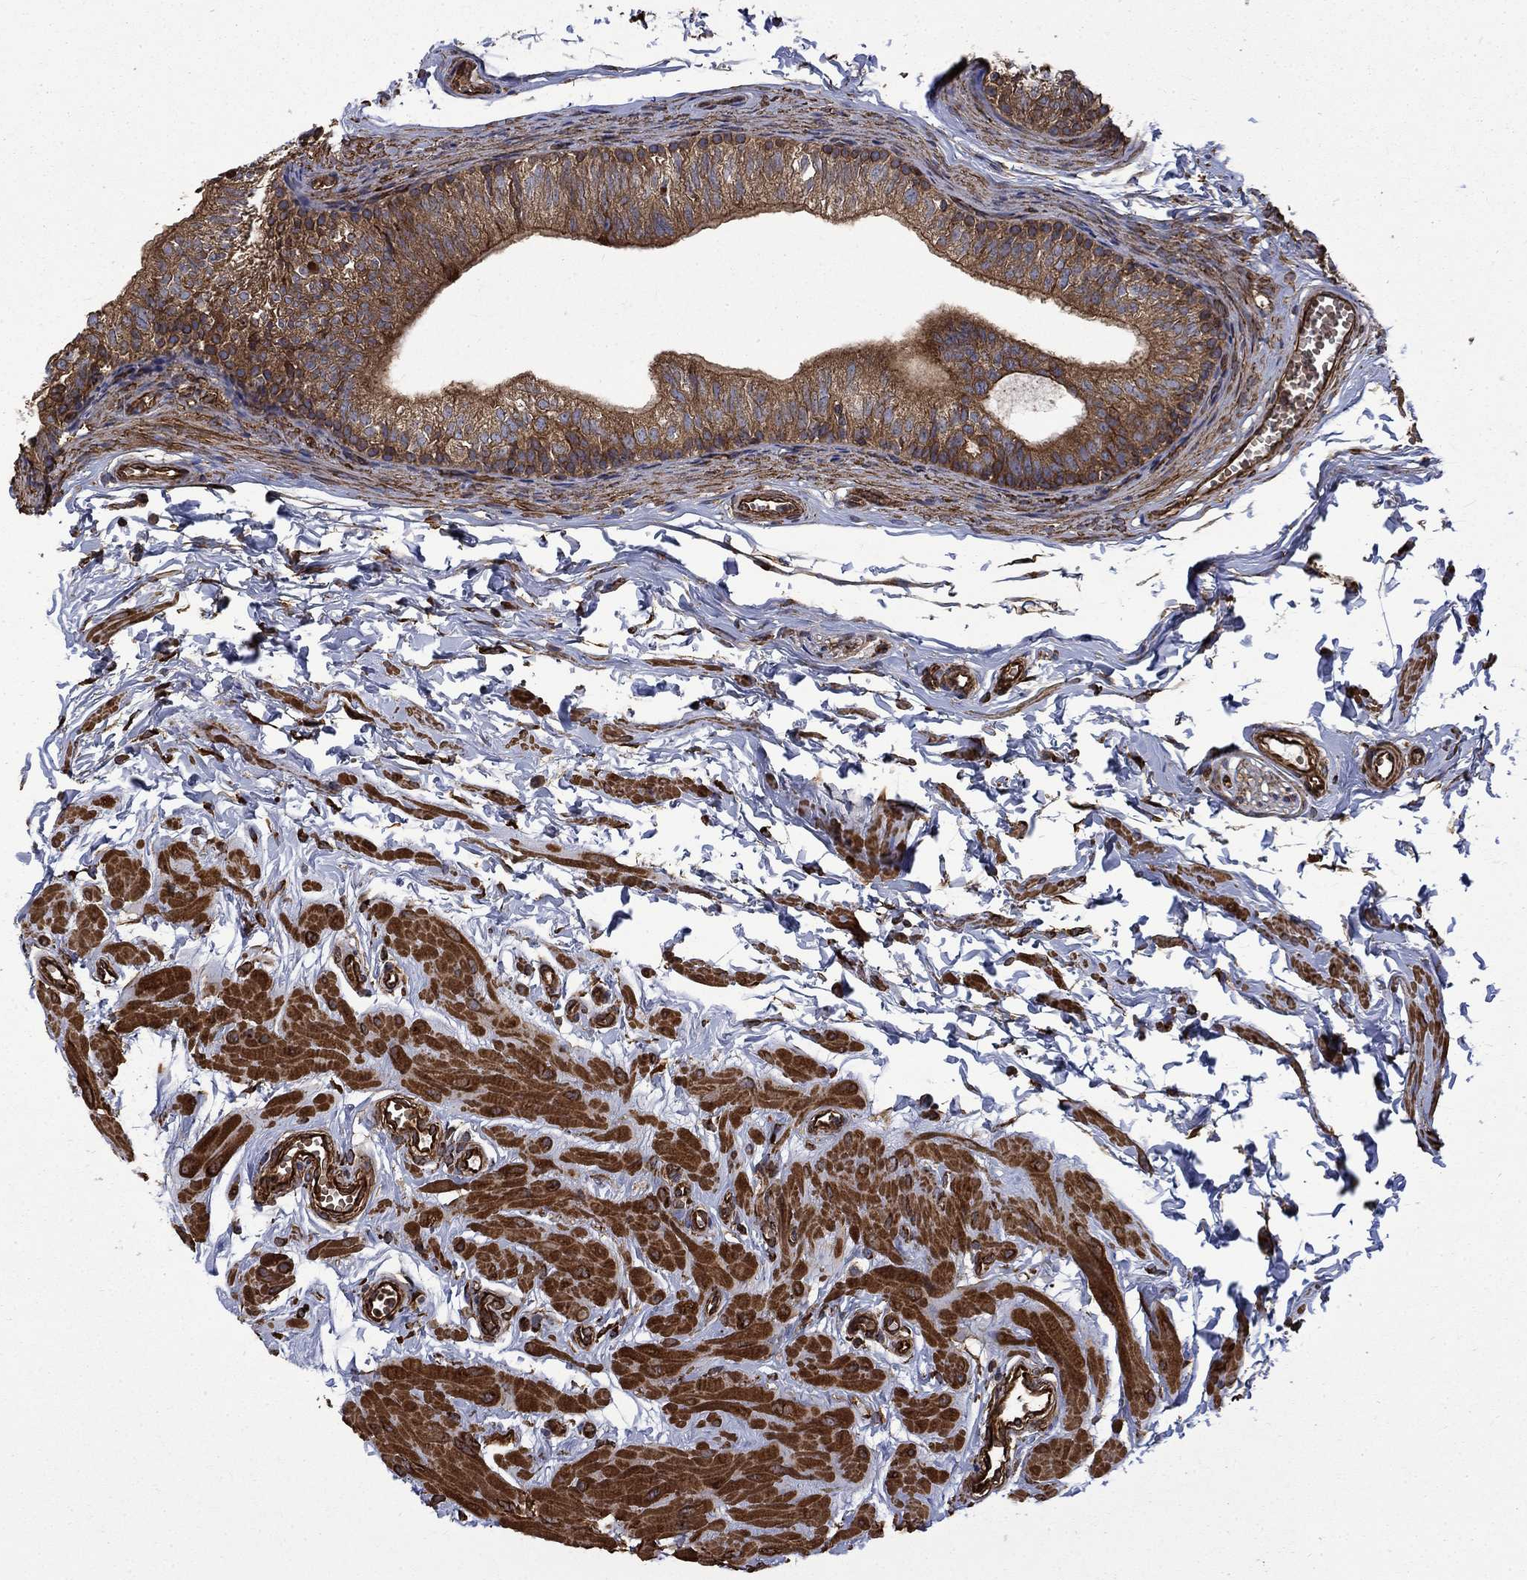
{"staining": {"intensity": "moderate", "quantity": ">75%", "location": "cytoplasmic/membranous"}, "tissue": "epididymis", "cell_type": "Glandular cells", "image_type": "normal", "snomed": [{"axis": "morphology", "description": "Normal tissue, NOS"}, {"axis": "topography", "description": "Epididymis"}], "caption": "A brown stain labels moderate cytoplasmic/membranous staining of a protein in glandular cells of unremarkable human epididymis. The staining was performed using DAB to visualize the protein expression in brown, while the nuclei were stained in blue with hematoxylin (Magnification: 20x).", "gene": "CUTC", "patient": {"sex": "male", "age": 22}}